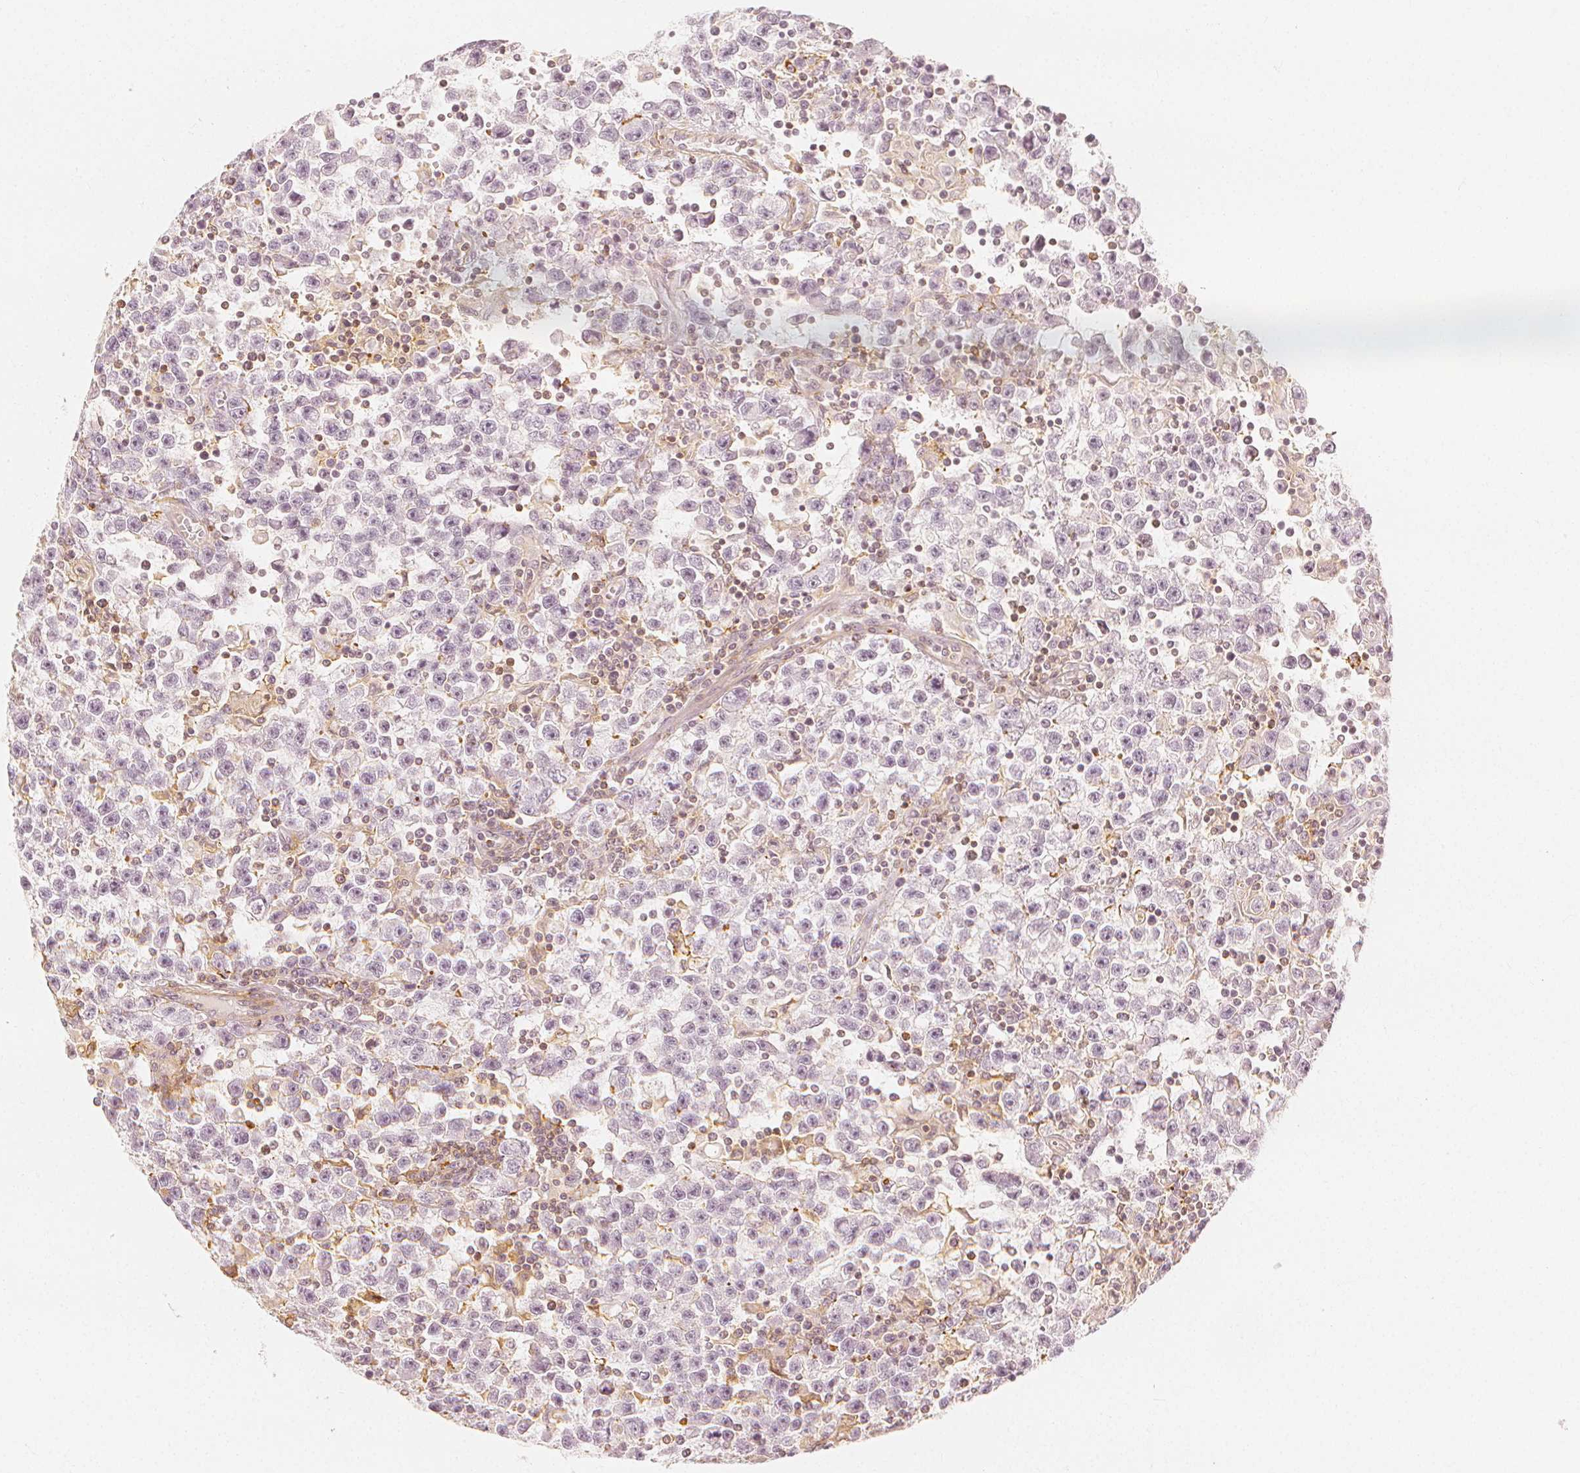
{"staining": {"intensity": "negative", "quantity": "none", "location": "none"}, "tissue": "testis cancer", "cell_type": "Tumor cells", "image_type": "cancer", "snomed": [{"axis": "morphology", "description": "Seminoma, NOS"}, {"axis": "topography", "description": "Testis"}], "caption": "High magnification brightfield microscopy of testis seminoma stained with DAB (brown) and counterstained with hematoxylin (blue): tumor cells show no significant staining.", "gene": "ARHGAP26", "patient": {"sex": "male", "age": 31}}